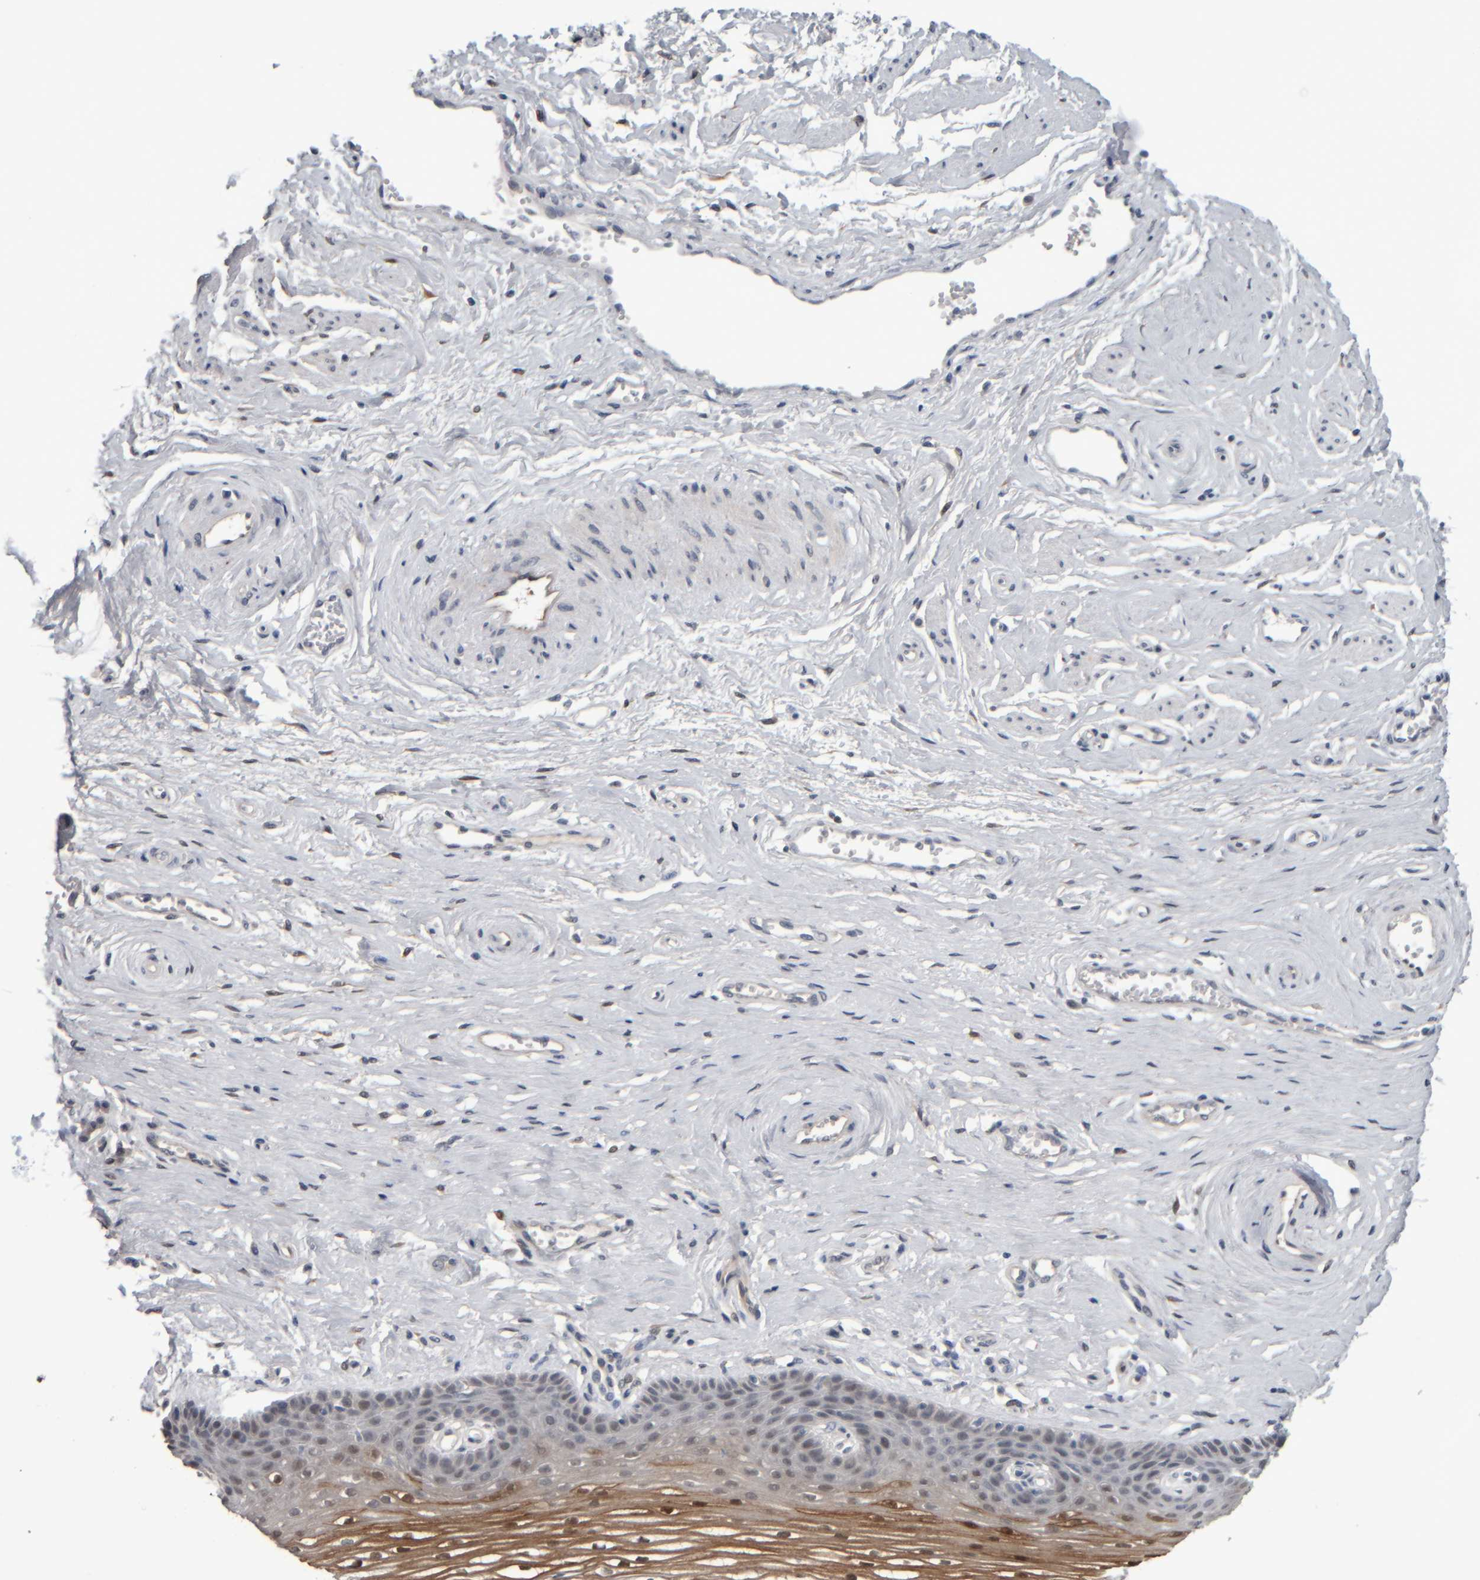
{"staining": {"intensity": "moderate", "quantity": "25%-75%", "location": "cytoplasmic/membranous,nuclear"}, "tissue": "vagina", "cell_type": "Squamous epithelial cells", "image_type": "normal", "snomed": [{"axis": "morphology", "description": "Normal tissue, NOS"}, {"axis": "topography", "description": "Vagina"}], "caption": "Approximately 25%-75% of squamous epithelial cells in benign vagina reveal moderate cytoplasmic/membranous,nuclear protein staining as visualized by brown immunohistochemical staining.", "gene": "COL14A1", "patient": {"sex": "female", "age": 46}}